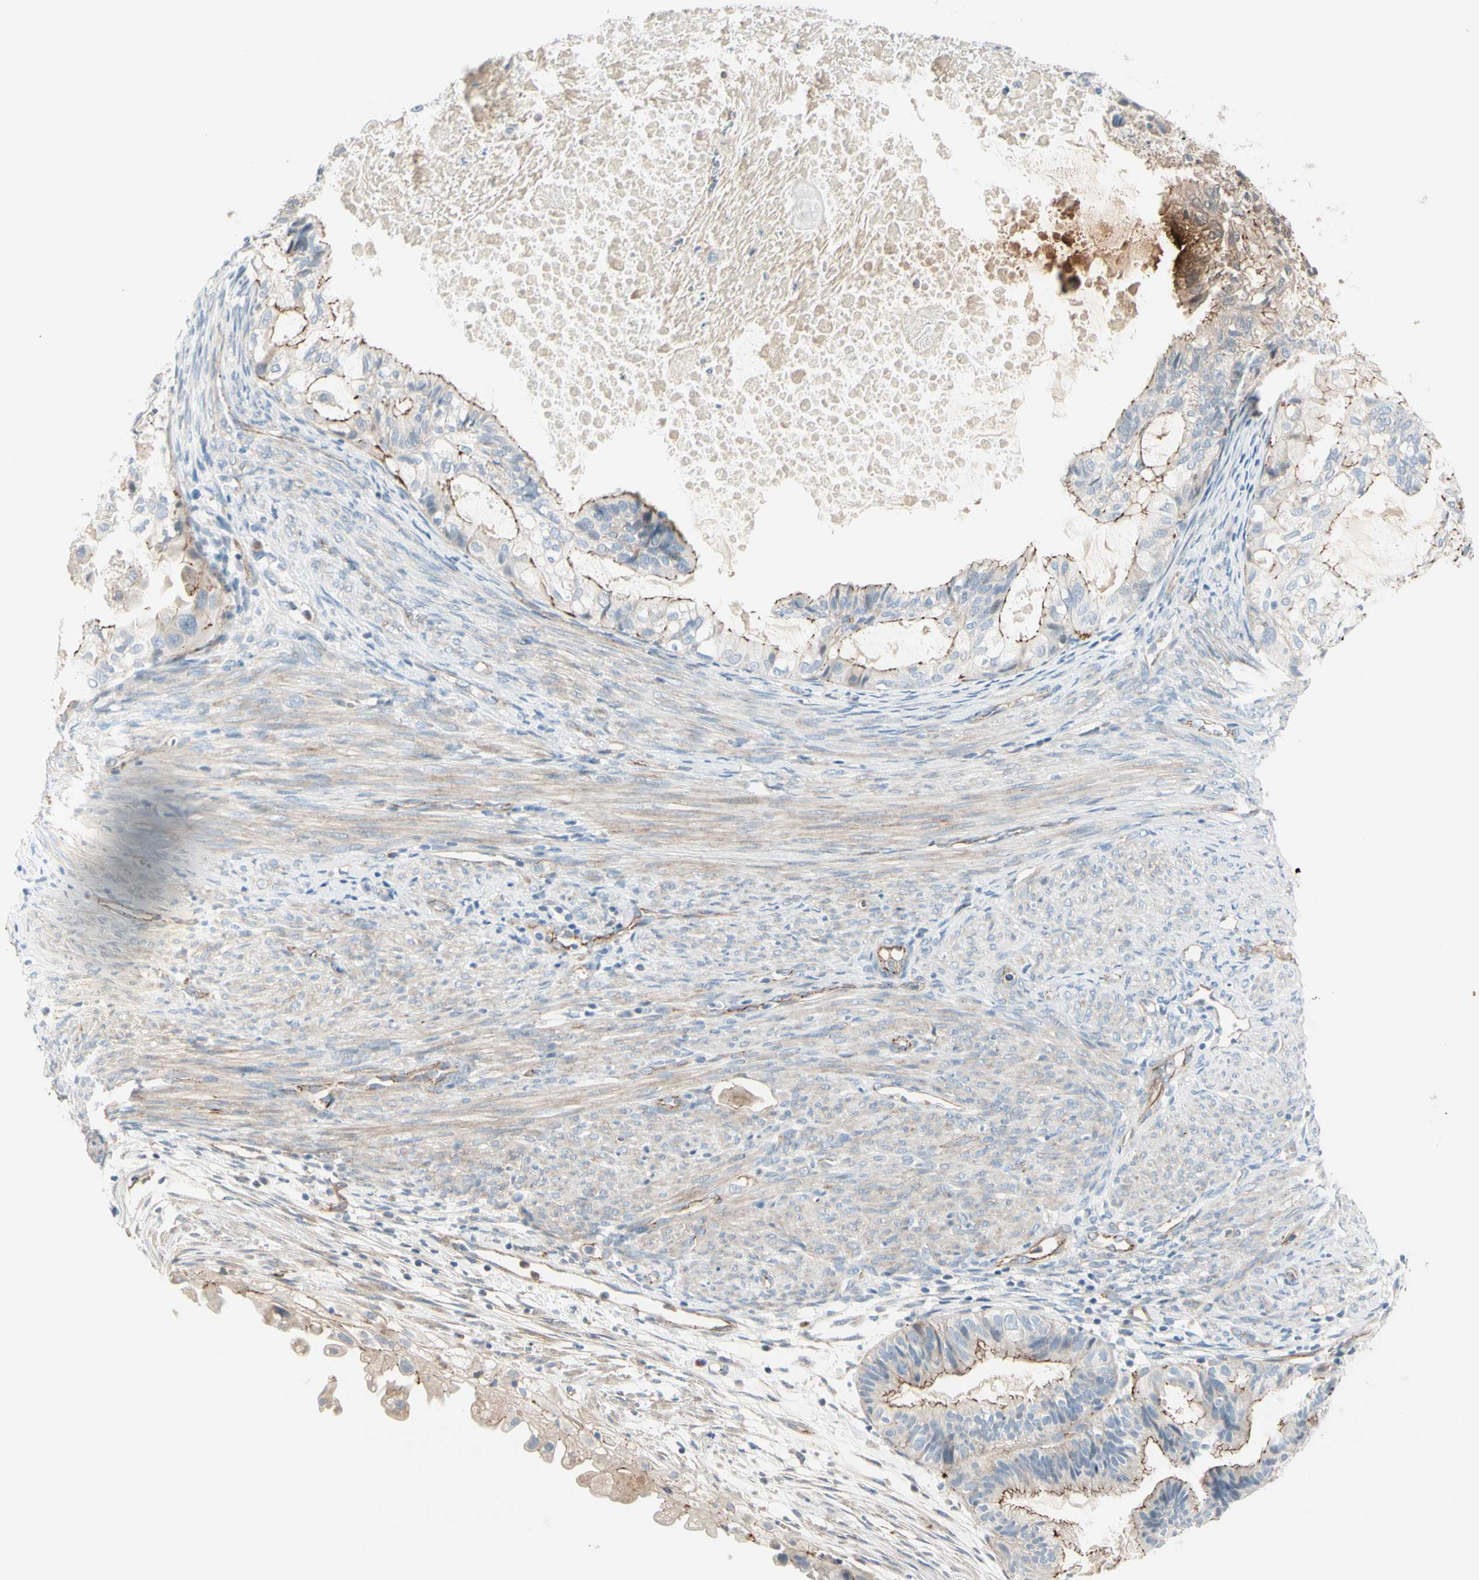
{"staining": {"intensity": "weak", "quantity": "25%-75%", "location": "cytoplasmic/membranous"}, "tissue": "cervical cancer", "cell_type": "Tumor cells", "image_type": "cancer", "snomed": [{"axis": "morphology", "description": "Normal tissue, NOS"}, {"axis": "morphology", "description": "Adenocarcinoma, NOS"}, {"axis": "topography", "description": "Cervix"}, {"axis": "topography", "description": "Endometrium"}], "caption": "About 25%-75% of tumor cells in cervical cancer (adenocarcinoma) display weak cytoplasmic/membranous protein positivity as visualized by brown immunohistochemical staining.", "gene": "TJP1", "patient": {"sex": "female", "age": 86}}